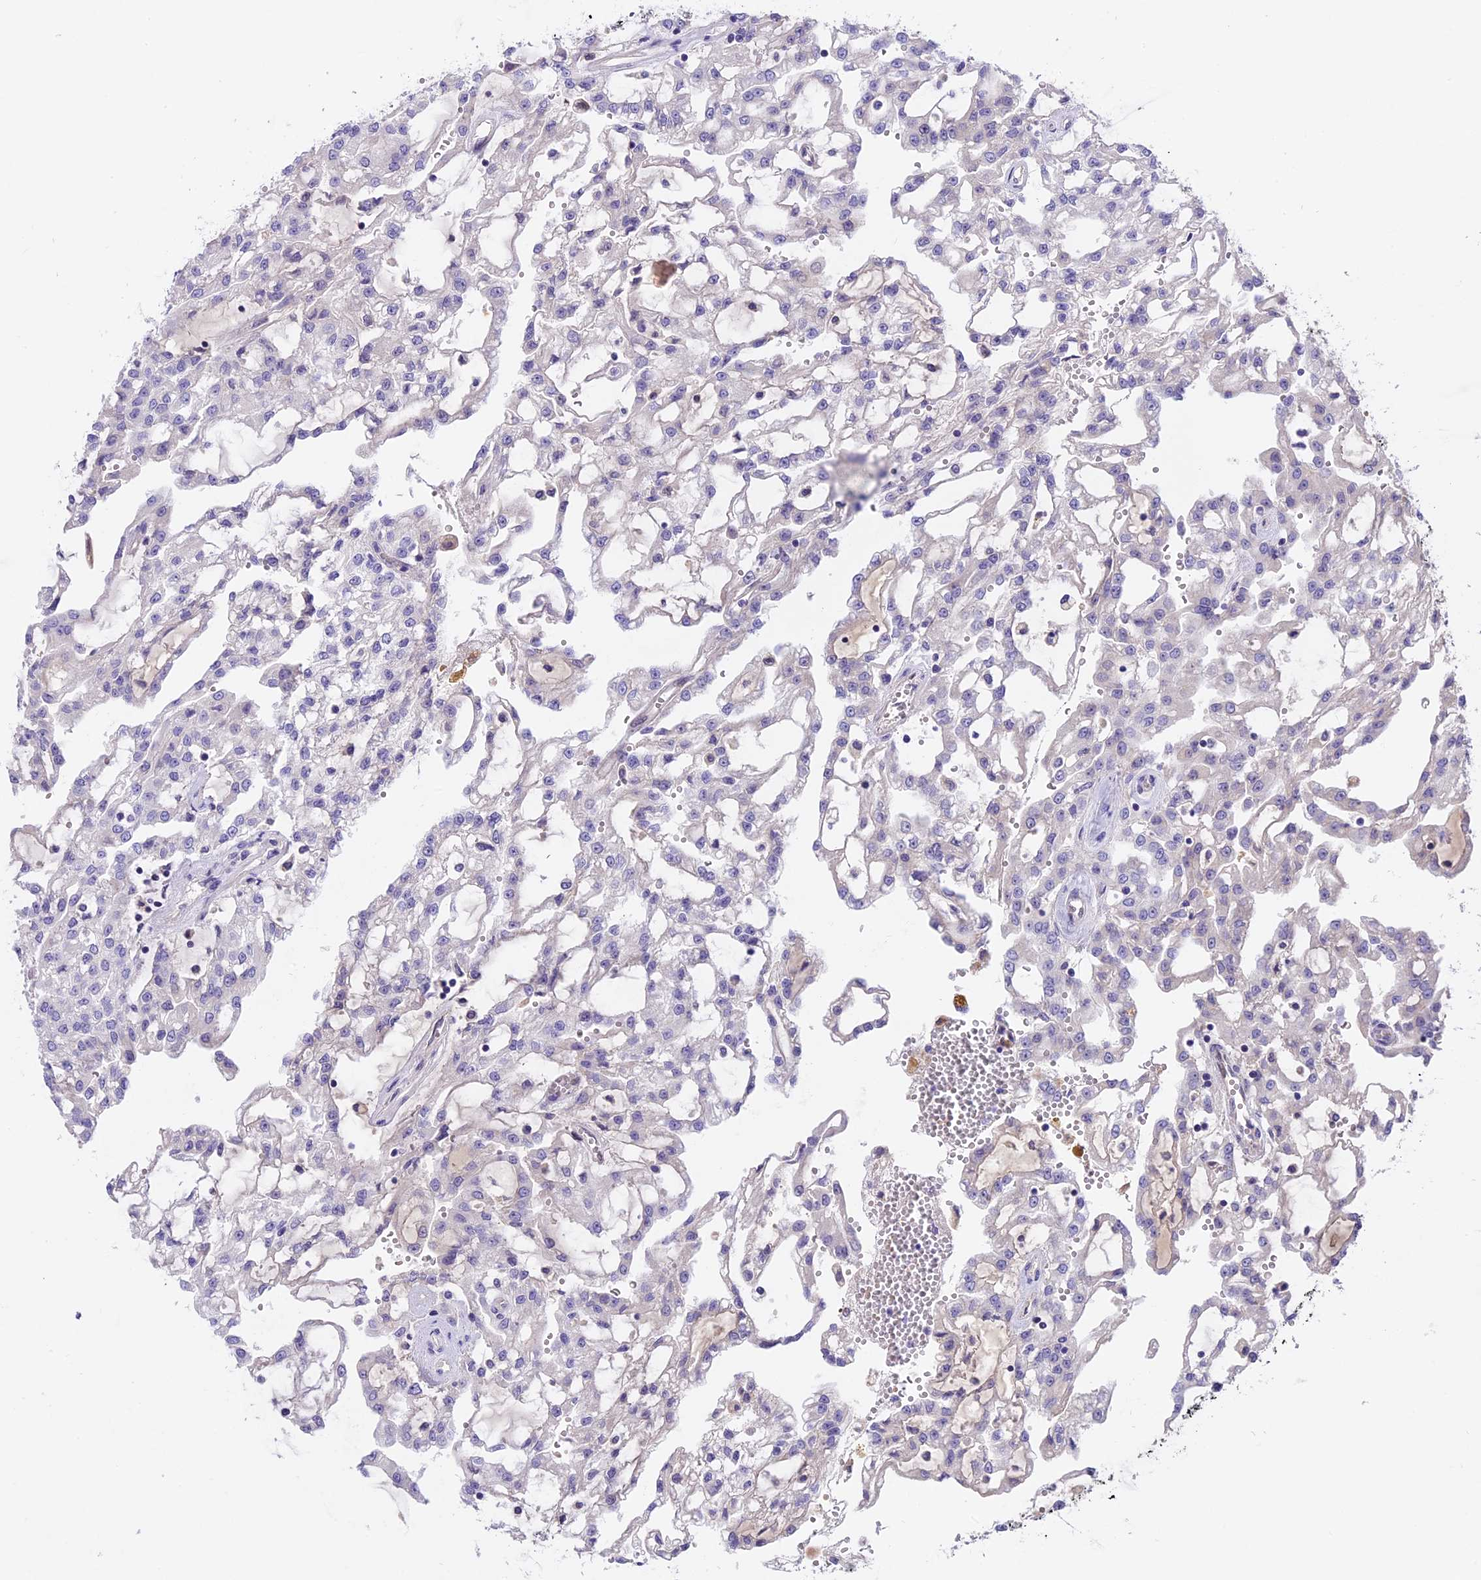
{"staining": {"intensity": "negative", "quantity": "none", "location": "none"}, "tissue": "renal cancer", "cell_type": "Tumor cells", "image_type": "cancer", "snomed": [{"axis": "morphology", "description": "Adenocarcinoma, NOS"}, {"axis": "topography", "description": "Kidney"}], "caption": "High magnification brightfield microscopy of renal cancer stained with DAB (brown) and counterstained with hematoxylin (blue): tumor cells show no significant expression.", "gene": "CCDC32", "patient": {"sex": "male", "age": 63}}